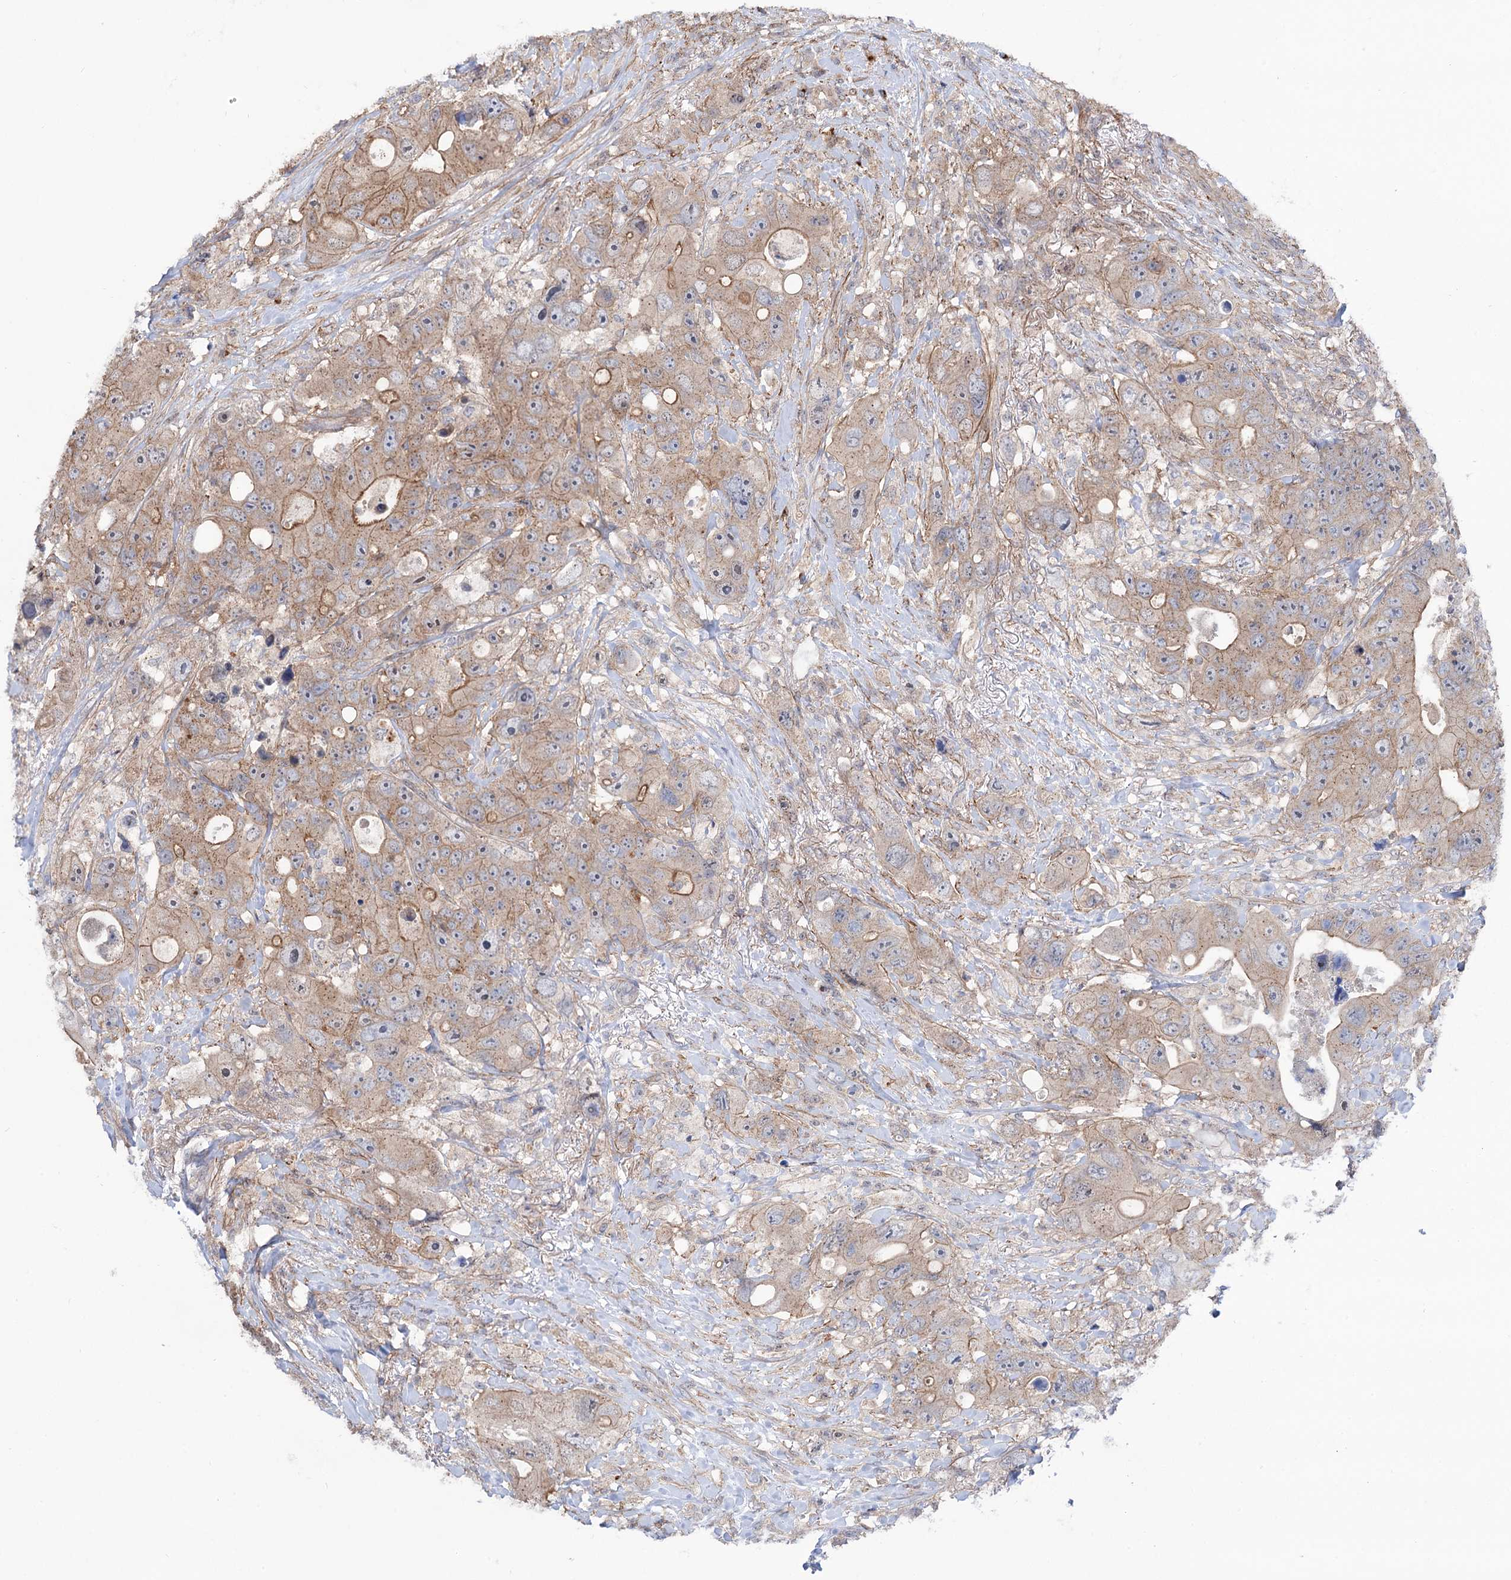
{"staining": {"intensity": "weak", "quantity": ">75%", "location": "cytoplasmic/membranous"}, "tissue": "colorectal cancer", "cell_type": "Tumor cells", "image_type": "cancer", "snomed": [{"axis": "morphology", "description": "Adenocarcinoma, NOS"}, {"axis": "topography", "description": "Colon"}], "caption": "Immunohistochemistry image of neoplastic tissue: human colorectal adenocarcinoma stained using IHC shows low levels of weak protein expression localized specifically in the cytoplasmic/membranous of tumor cells, appearing as a cytoplasmic/membranous brown color.", "gene": "SEC24A", "patient": {"sex": "female", "age": 46}}